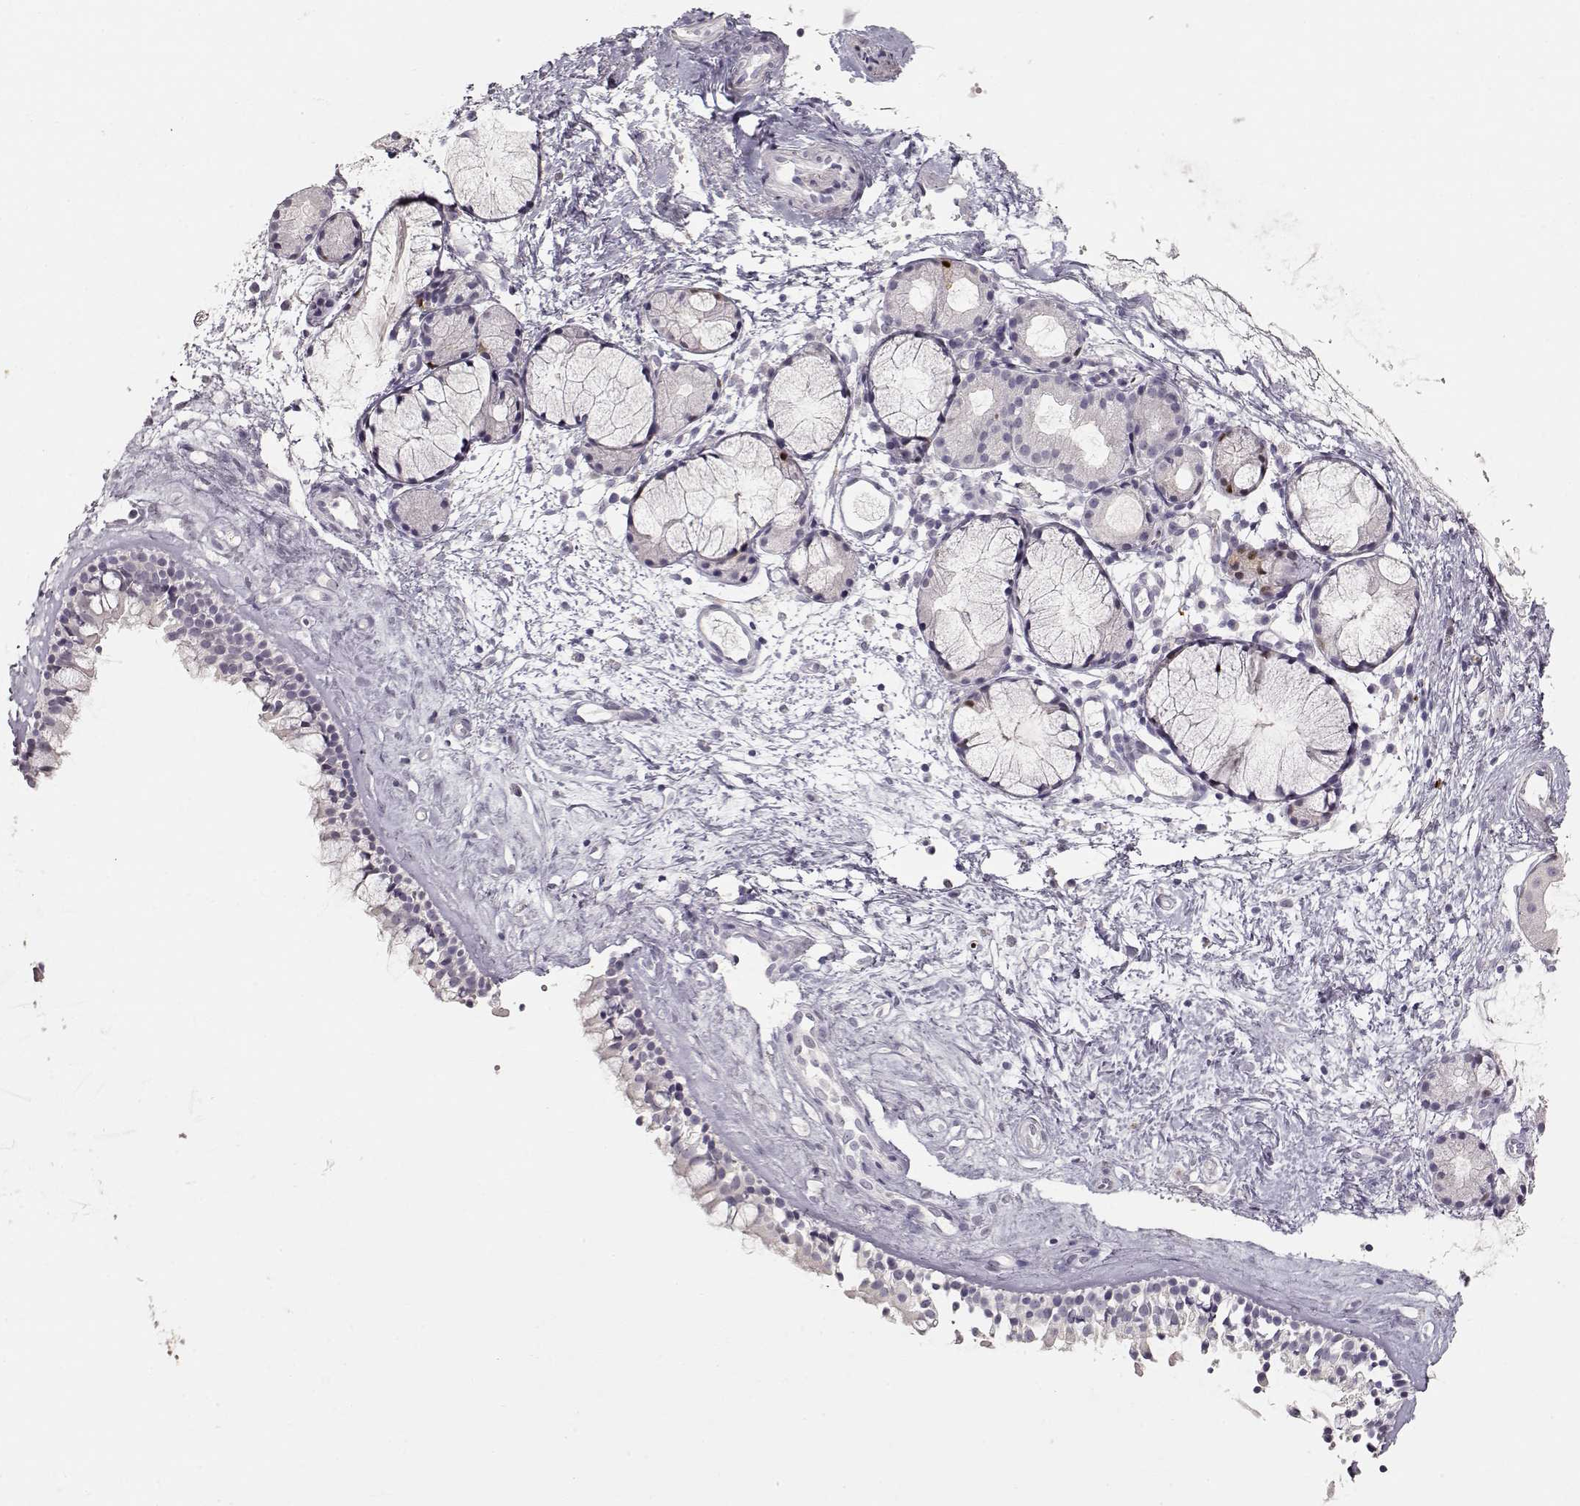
{"staining": {"intensity": "negative", "quantity": "none", "location": "none"}, "tissue": "nasopharynx", "cell_type": "Respiratory epithelial cells", "image_type": "normal", "snomed": [{"axis": "morphology", "description": "Normal tissue, NOS"}, {"axis": "topography", "description": "Nasopharynx"}], "caption": "Respiratory epithelial cells are negative for brown protein staining in normal nasopharynx. (DAB (3,3'-diaminobenzidine) IHC with hematoxylin counter stain).", "gene": "S100B", "patient": {"sex": "female", "age": 52}}